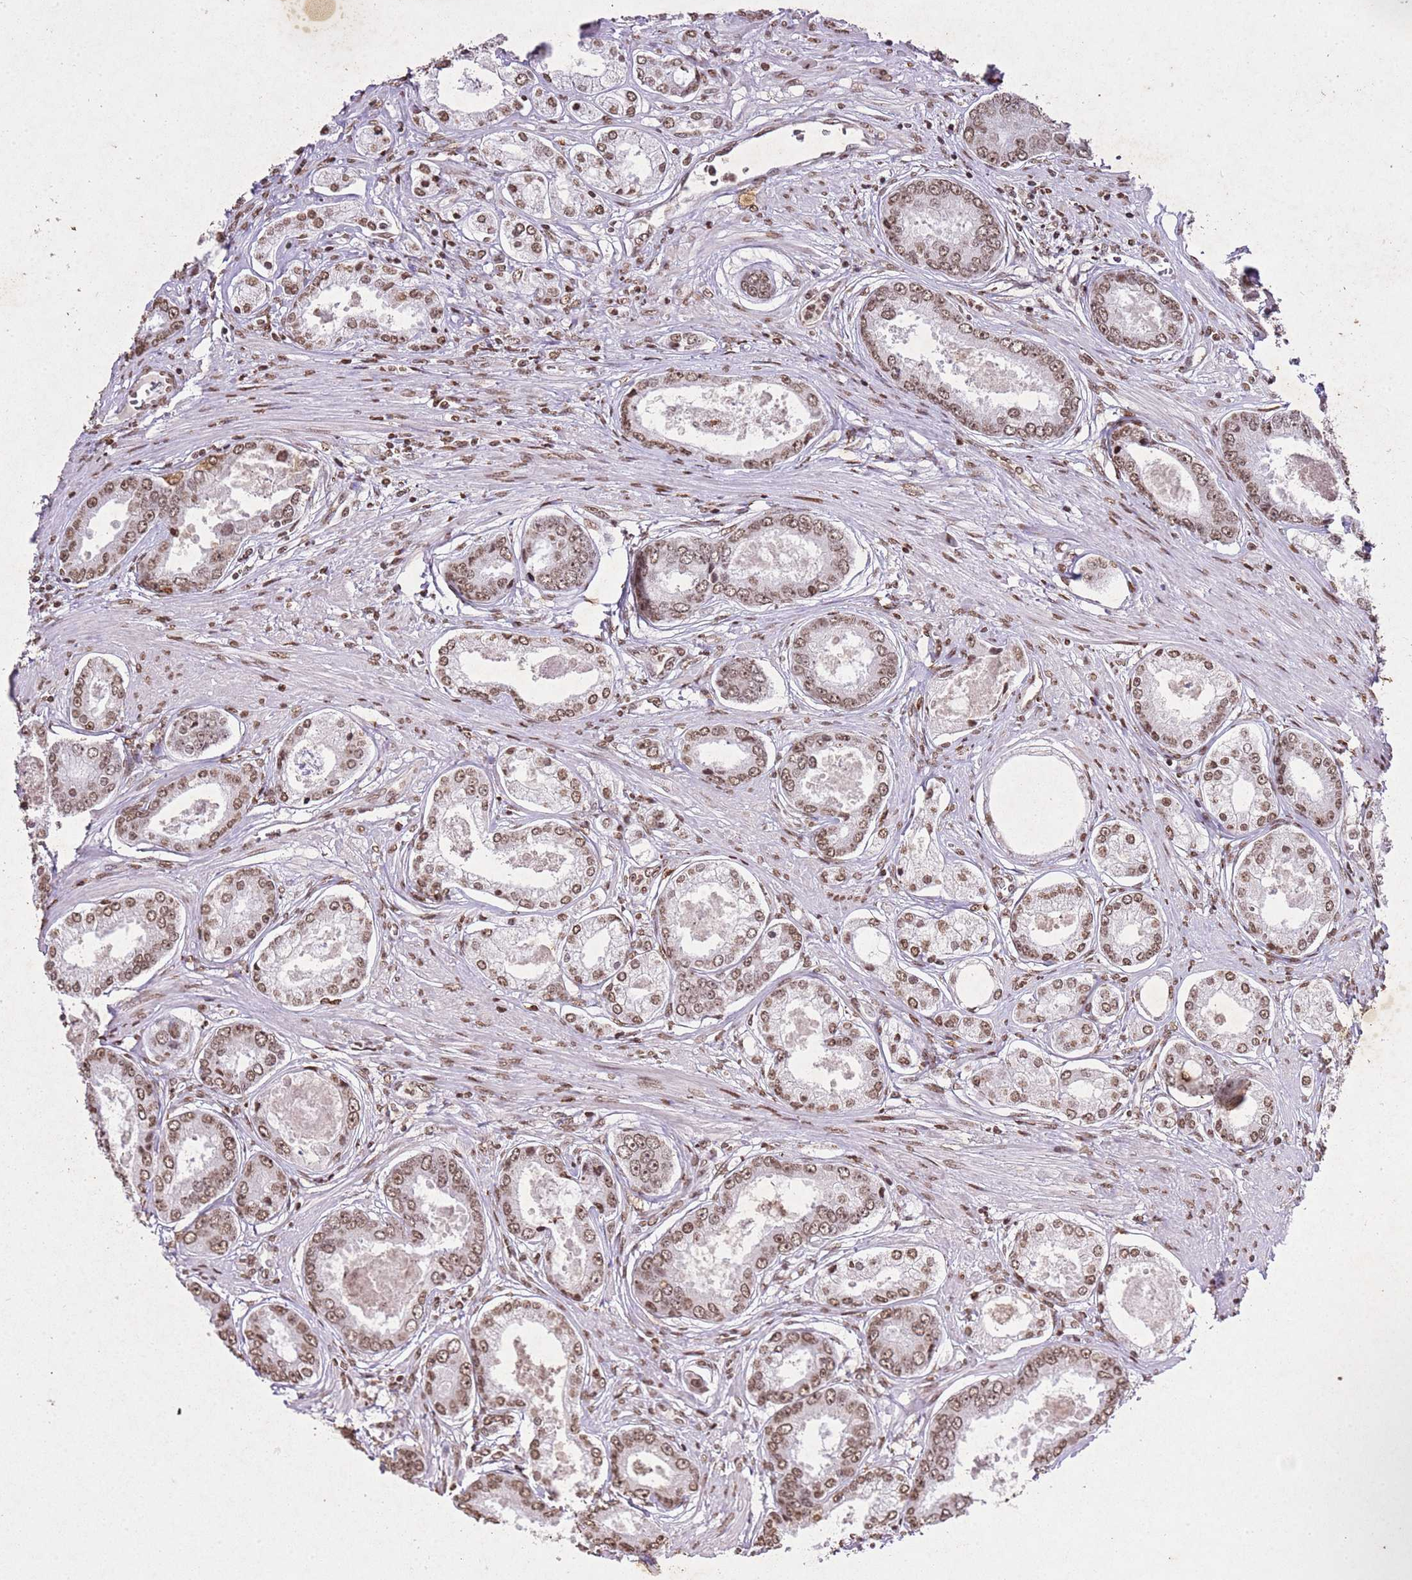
{"staining": {"intensity": "moderate", "quantity": ">75%", "location": "nuclear"}, "tissue": "prostate cancer", "cell_type": "Tumor cells", "image_type": "cancer", "snomed": [{"axis": "morphology", "description": "Adenocarcinoma, Low grade"}, {"axis": "topography", "description": "Prostate"}], "caption": "High-power microscopy captured an IHC photomicrograph of prostate cancer, revealing moderate nuclear expression in approximately >75% of tumor cells.", "gene": "BMAL1", "patient": {"sex": "male", "age": 68}}